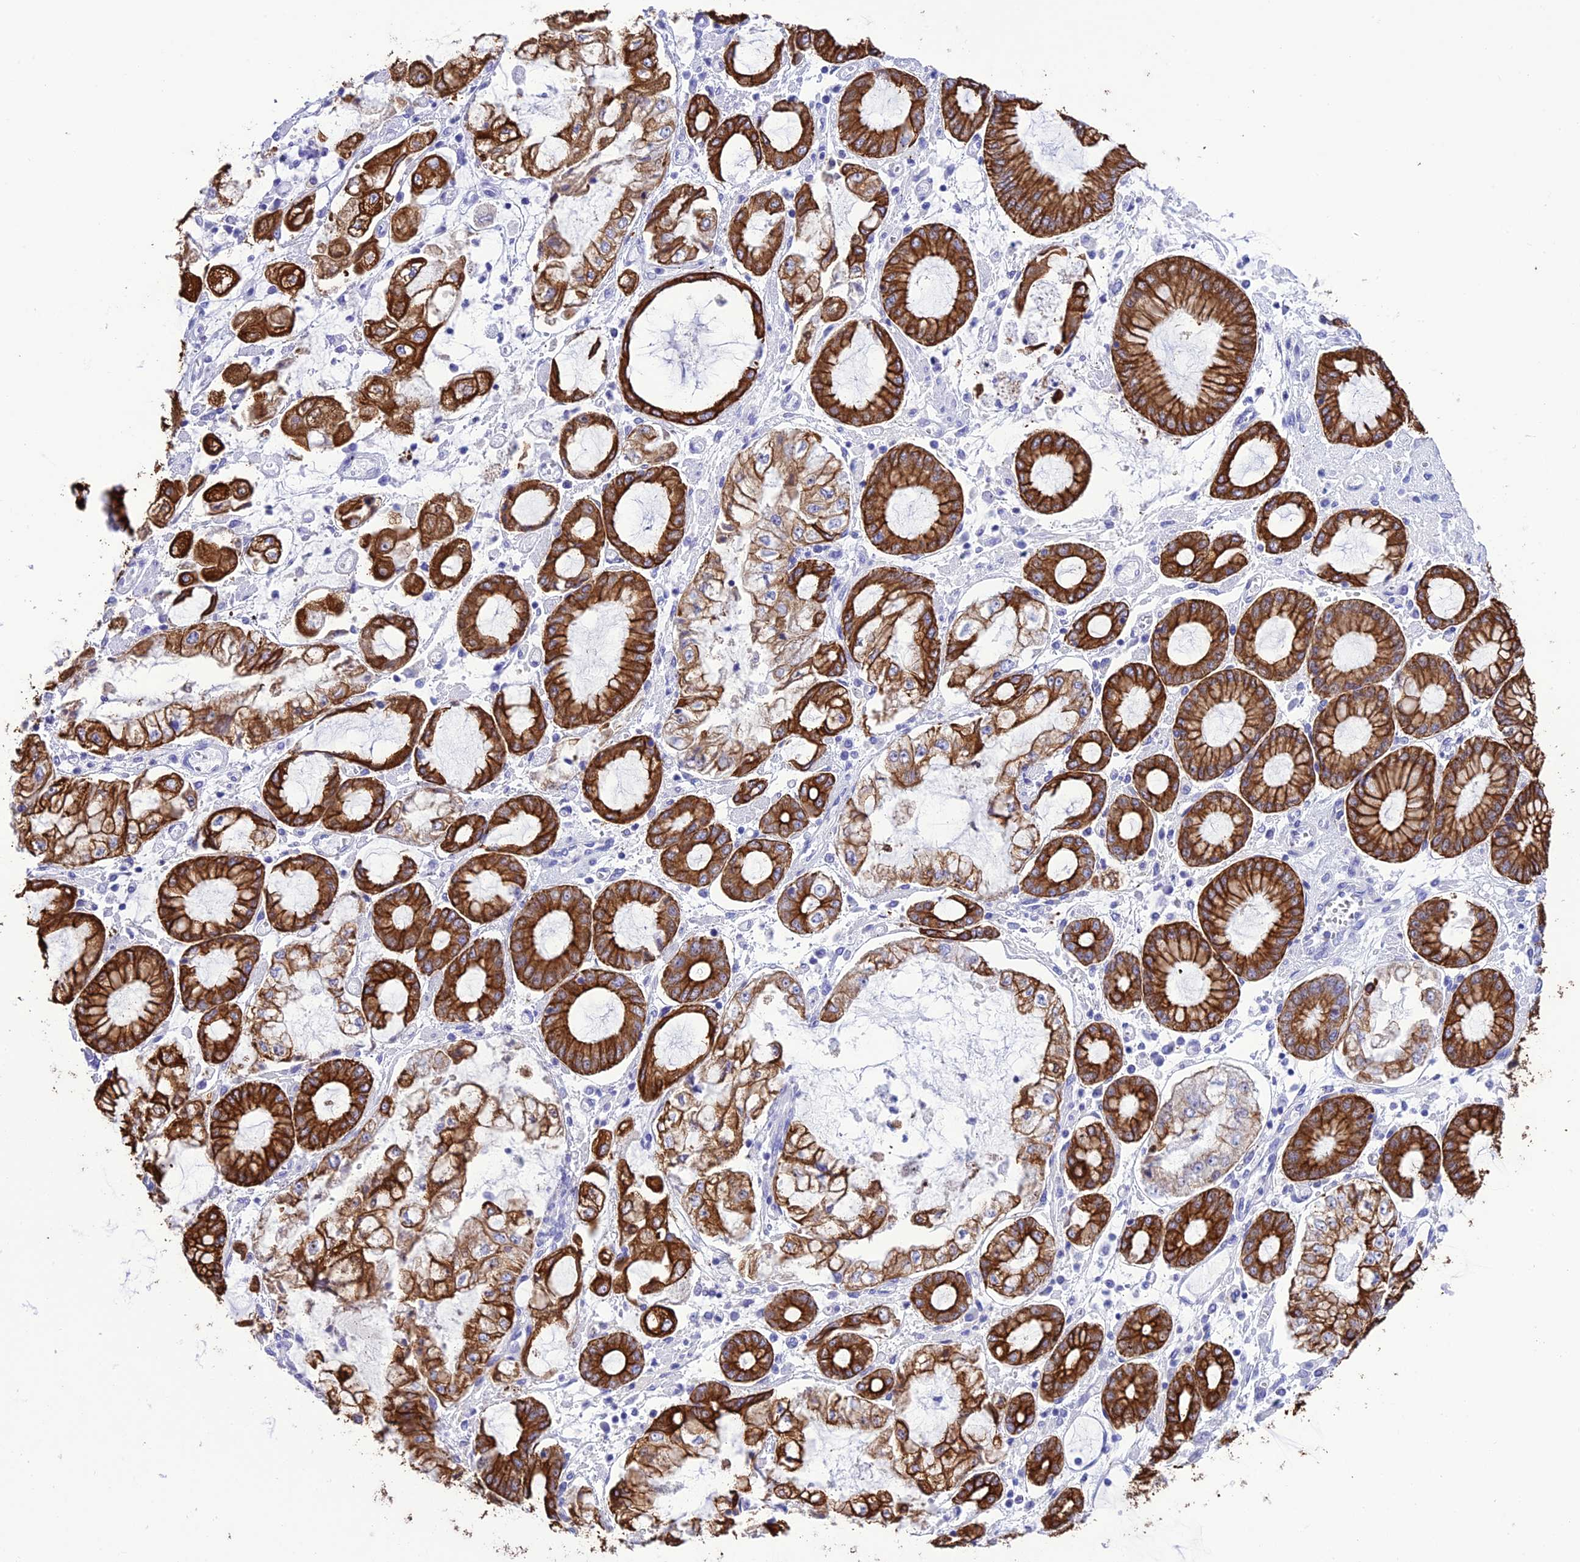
{"staining": {"intensity": "strong", "quantity": ">75%", "location": "cytoplasmic/membranous"}, "tissue": "stomach cancer", "cell_type": "Tumor cells", "image_type": "cancer", "snomed": [{"axis": "morphology", "description": "Adenocarcinoma, NOS"}, {"axis": "topography", "description": "Stomach"}], "caption": "Immunohistochemical staining of stomach adenocarcinoma demonstrates high levels of strong cytoplasmic/membranous protein expression in approximately >75% of tumor cells.", "gene": "VPS52", "patient": {"sex": "male", "age": 76}}